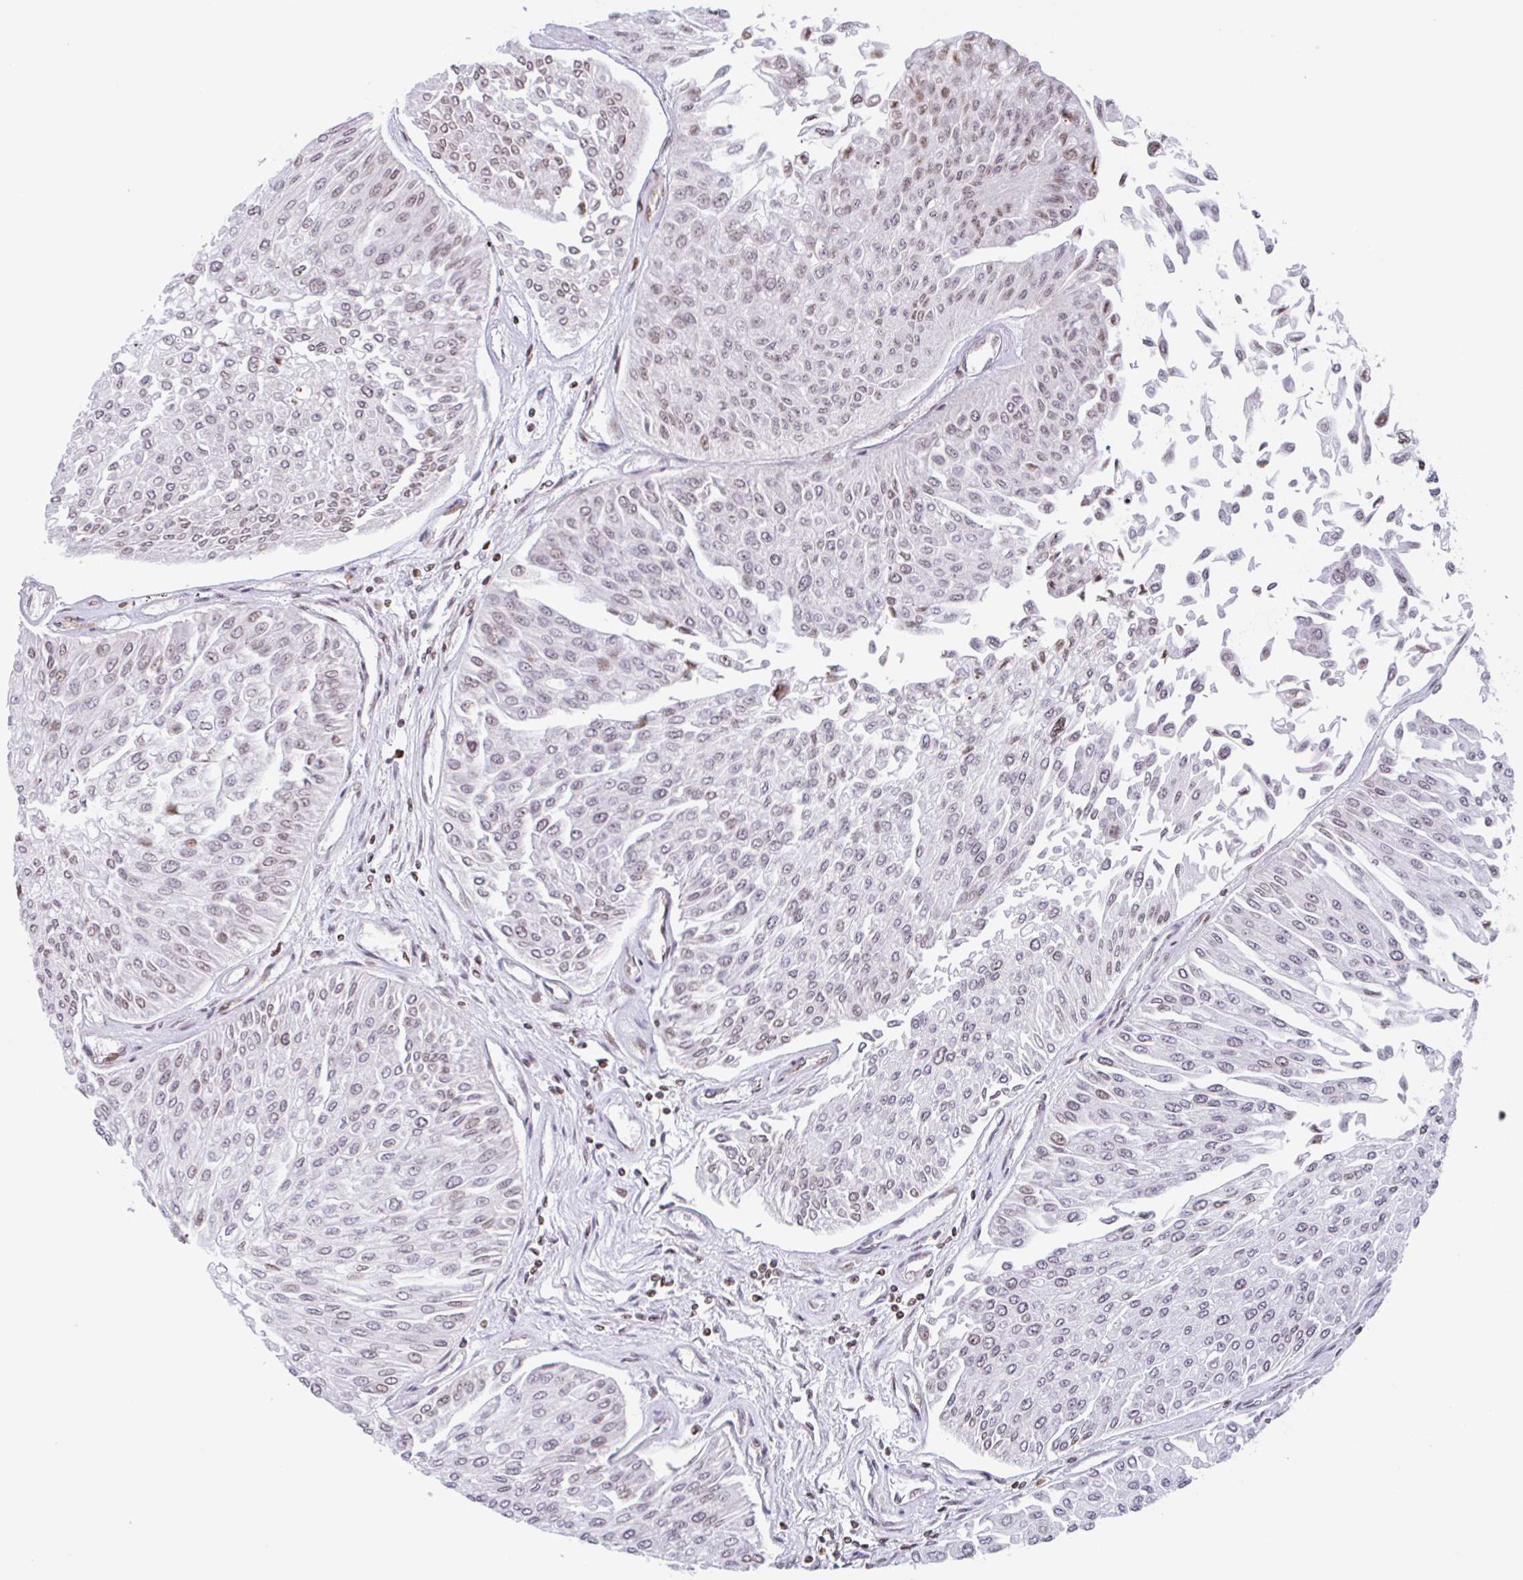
{"staining": {"intensity": "weak", "quantity": ">75%", "location": "nuclear"}, "tissue": "urothelial cancer", "cell_type": "Tumor cells", "image_type": "cancer", "snomed": [{"axis": "morphology", "description": "Urothelial carcinoma, Low grade"}, {"axis": "topography", "description": "Urinary bladder"}], "caption": "Human urothelial carcinoma (low-grade) stained with a protein marker shows weak staining in tumor cells.", "gene": "NOL6", "patient": {"sex": "male", "age": 67}}